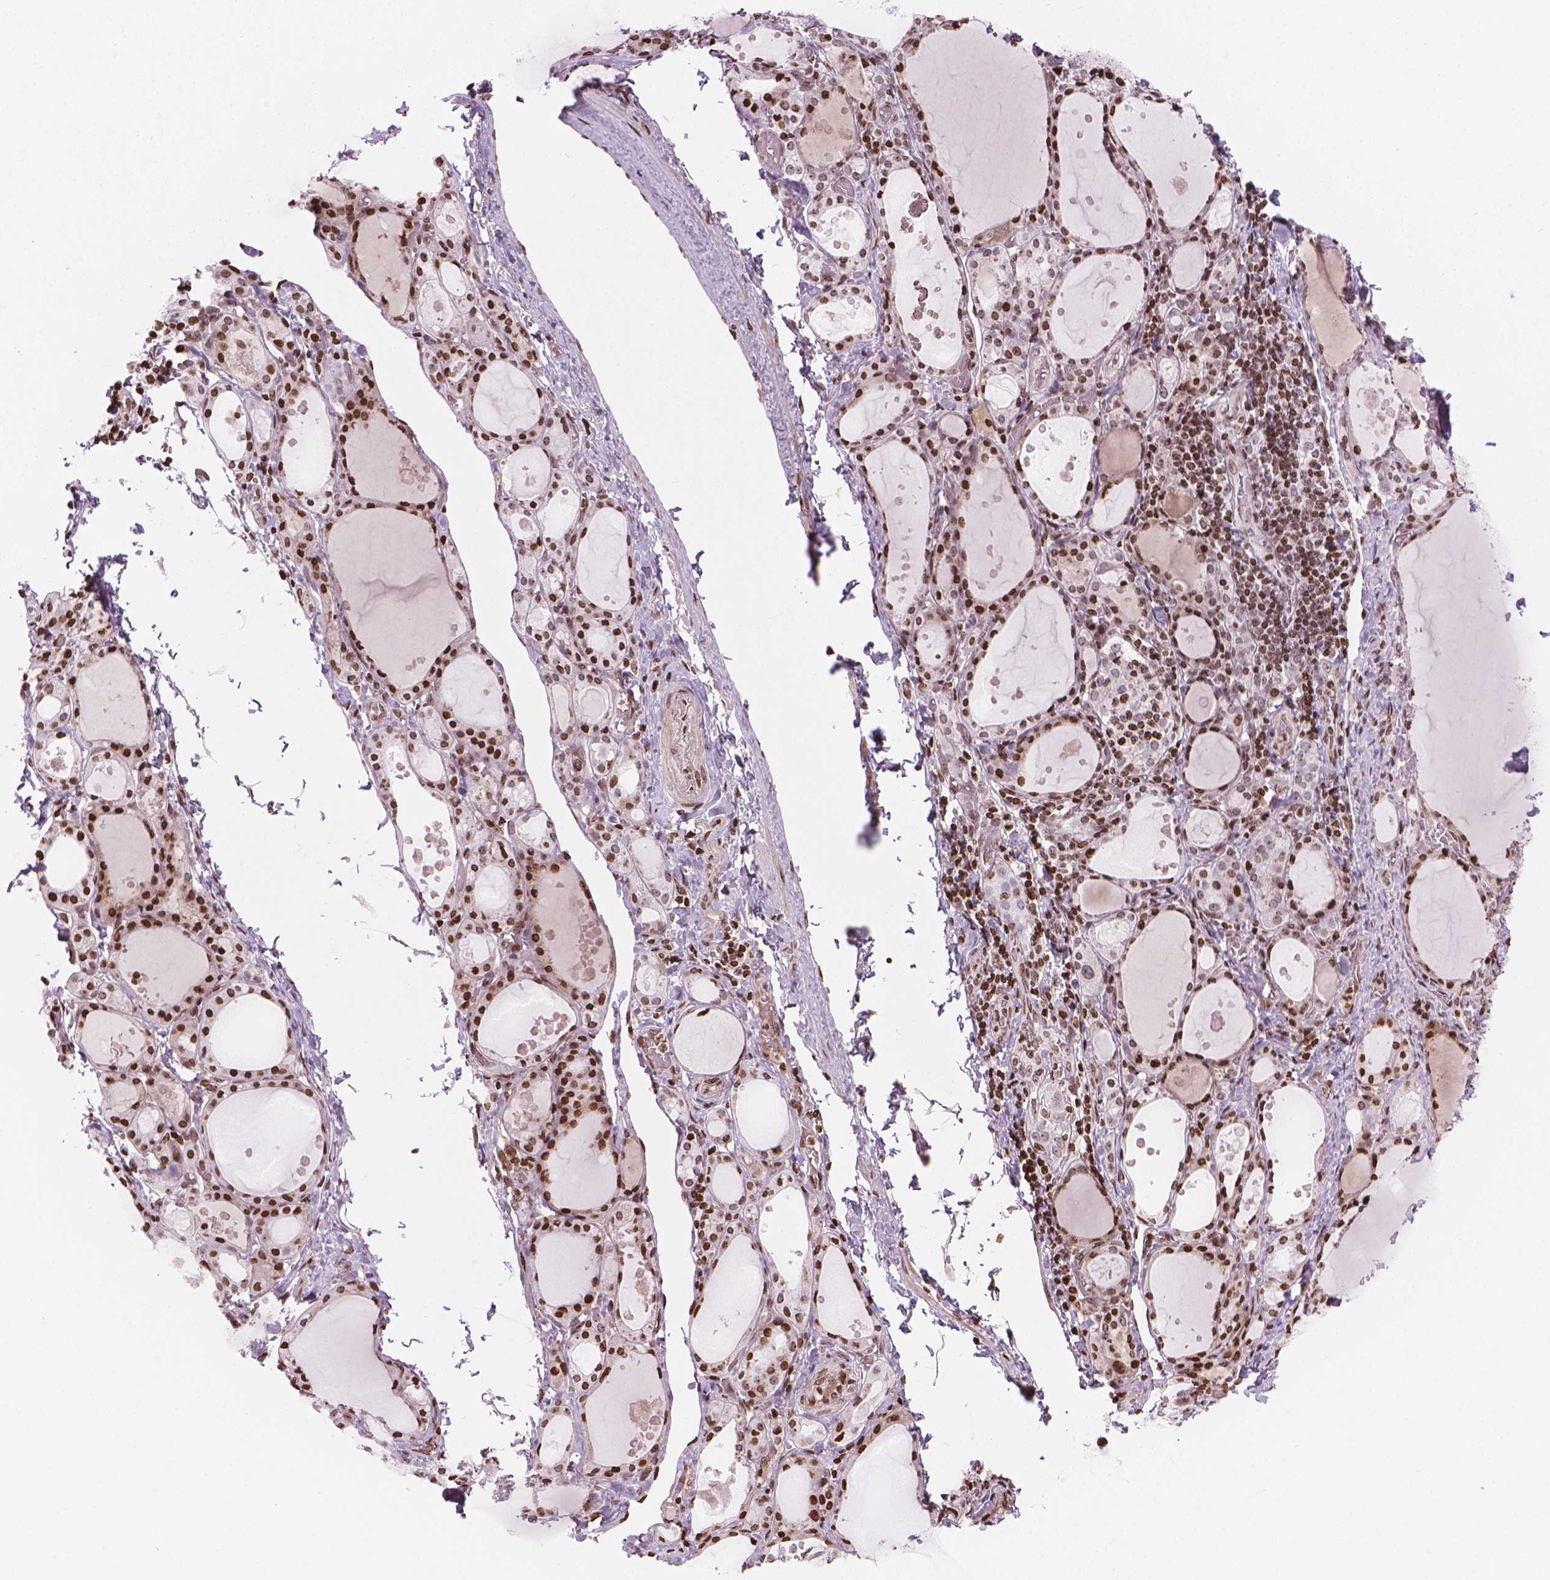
{"staining": {"intensity": "strong", "quantity": ">75%", "location": "nuclear"}, "tissue": "thyroid gland", "cell_type": "Glandular cells", "image_type": "normal", "snomed": [{"axis": "morphology", "description": "Normal tissue, NOS"}, {"axis": "topography", "description": "Thyroid gland"}], "caption": "Protein analysis of normal thyroid gland exhibits strong nuclear positivity in approximately >75% of glandular cells. (DAB (3,3'-diaminobenzidine) IHC with brightfield microscopy, high magnification).", "gene": "PIP4K2A", "patient": {"sex": "male", "age": 68}}